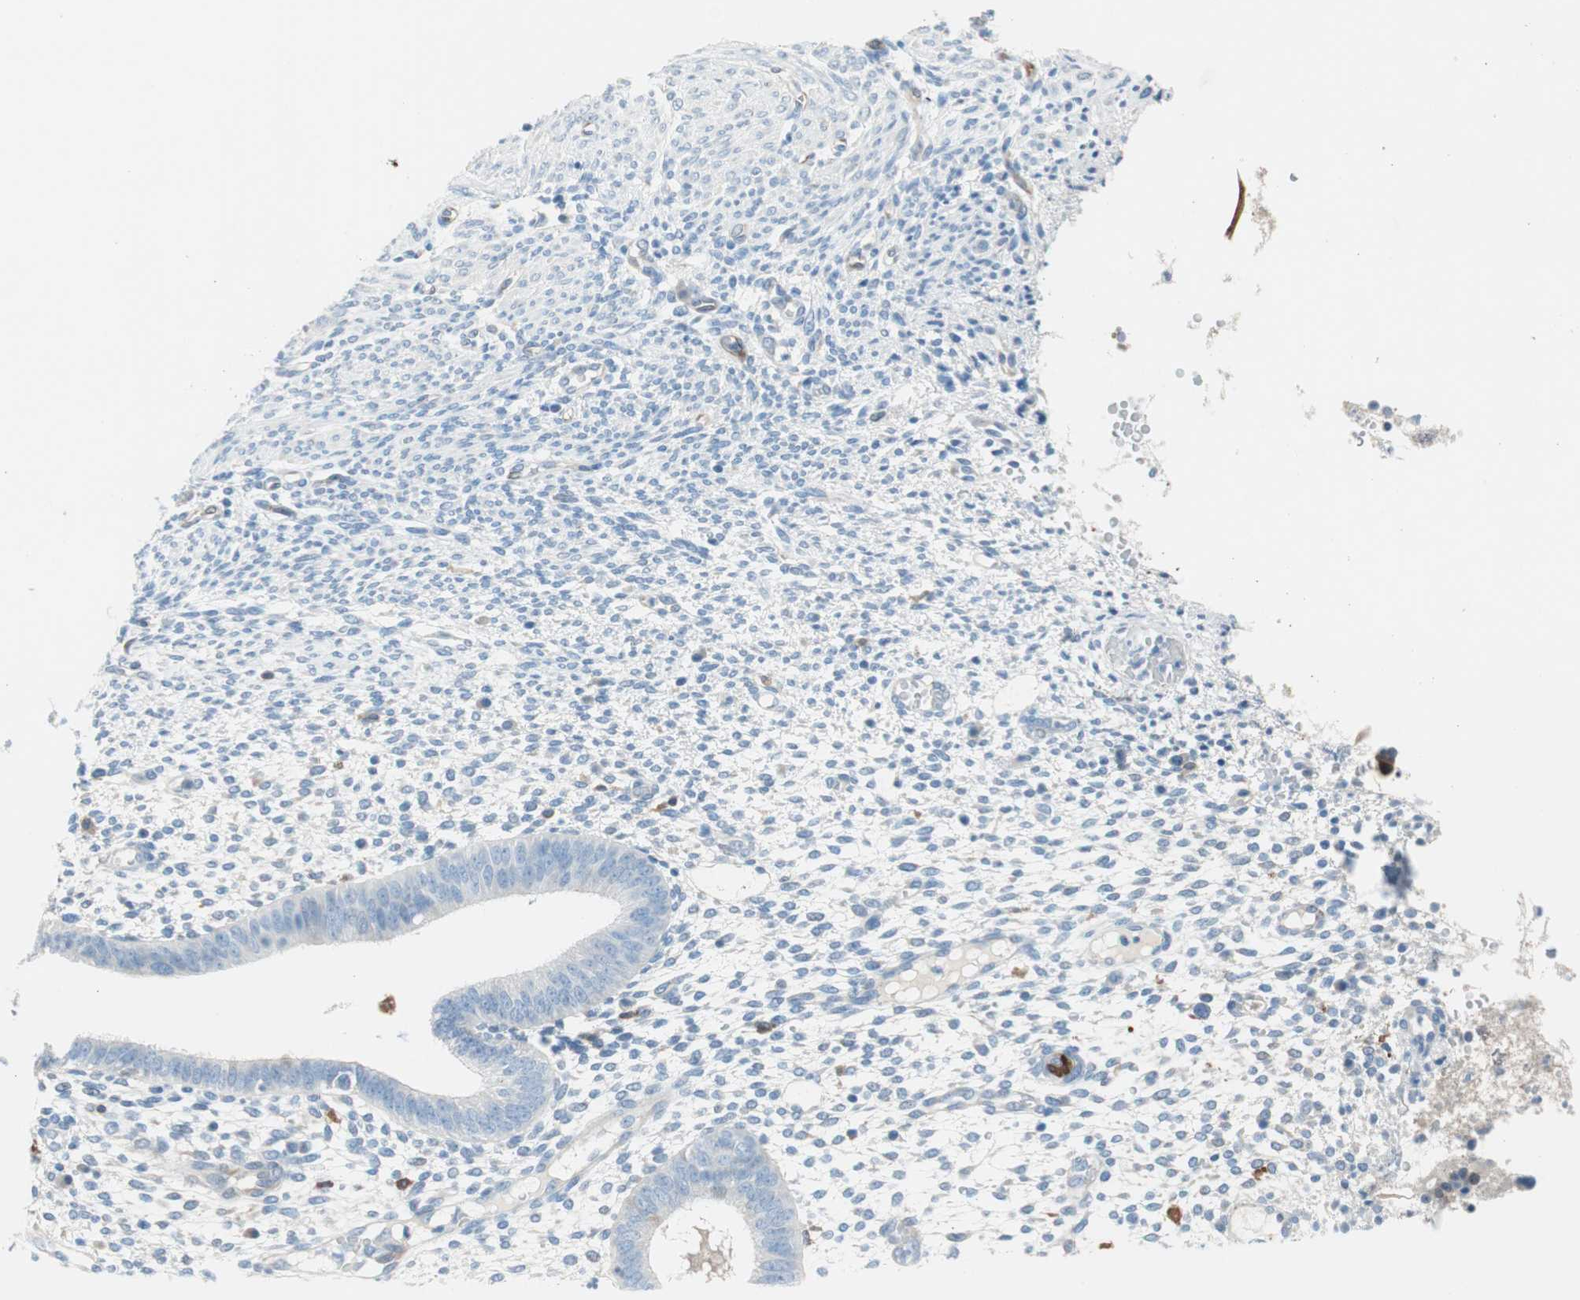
{"staining": {"intensity": "weak", "quantity": "<25%", "location": "cytoplasmic/membranous"}, "tissue": "endometrium", "cell_type": "Cells in endometrial stroma", "image_type": "normal", "snomed": [{"axis": "morphology", "description": "Normal tissue, NOS"}, {"axis": "topography", "description": "Endometrium"}], "caption": "Immunohistochemical staining of unremarkable human endometrium displays no significant positivity in cells in endometrial stroma.", "gene": "GLUL", "patient": {"sex": "female", "age": 35}}